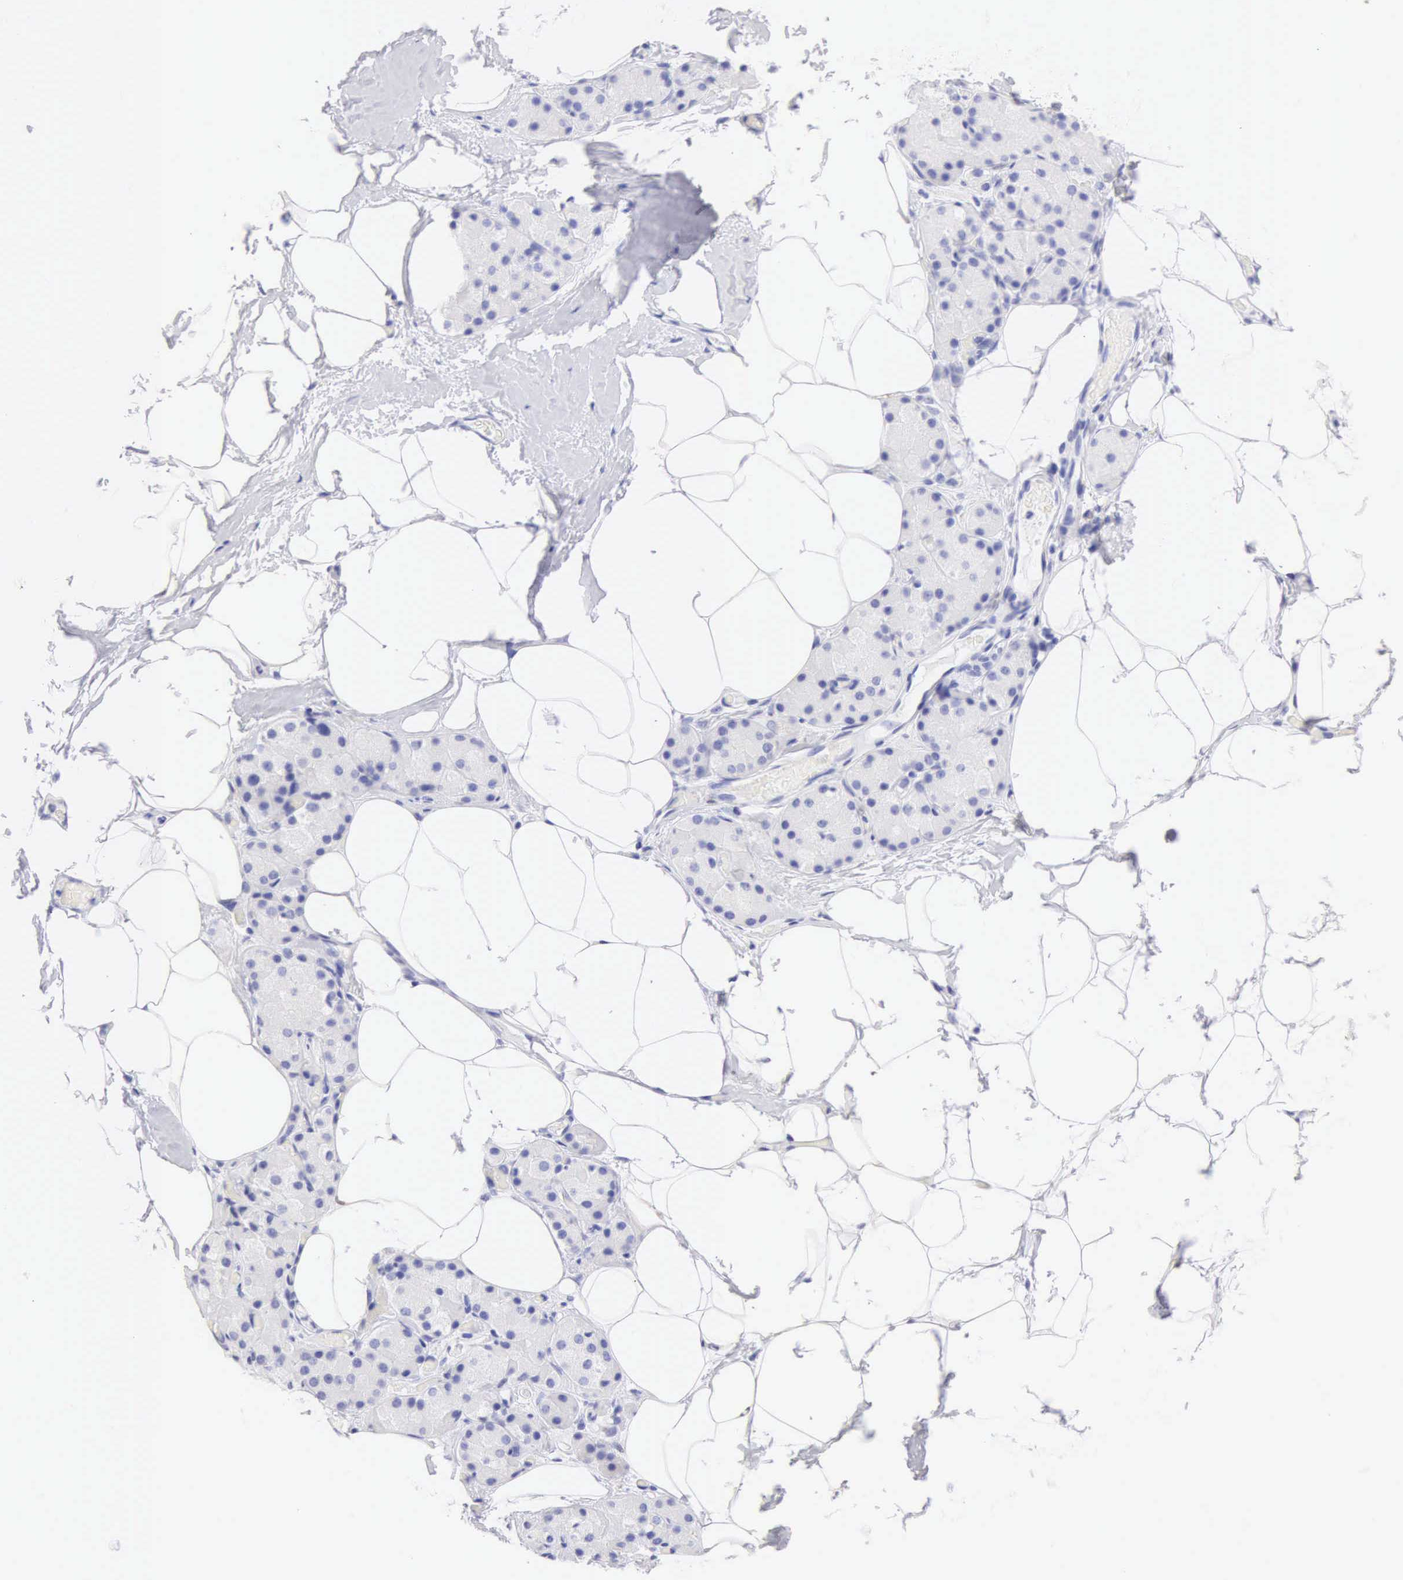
{"staining": {"intensity": "negative", "quantity": "none", "location": "none"}, "tissue": "skeletal muscle", "cell_type": "Myocytes", "image_type": "normal", "snomed": [{"axis": "morphology", "description": "Normal tissue, NOS"}, {"axis": "topography", "description": "Skeletal muscle"}, {"axis": "topography", "description": "Parathyroid gland"}], "caption": "Immunohistochemistry (IHC) of unremarkable human skeletal muscle exhibits no expression in myocytes.", "gene": "CDKN2A", "patient": {"sex": "female", "age": 37}}